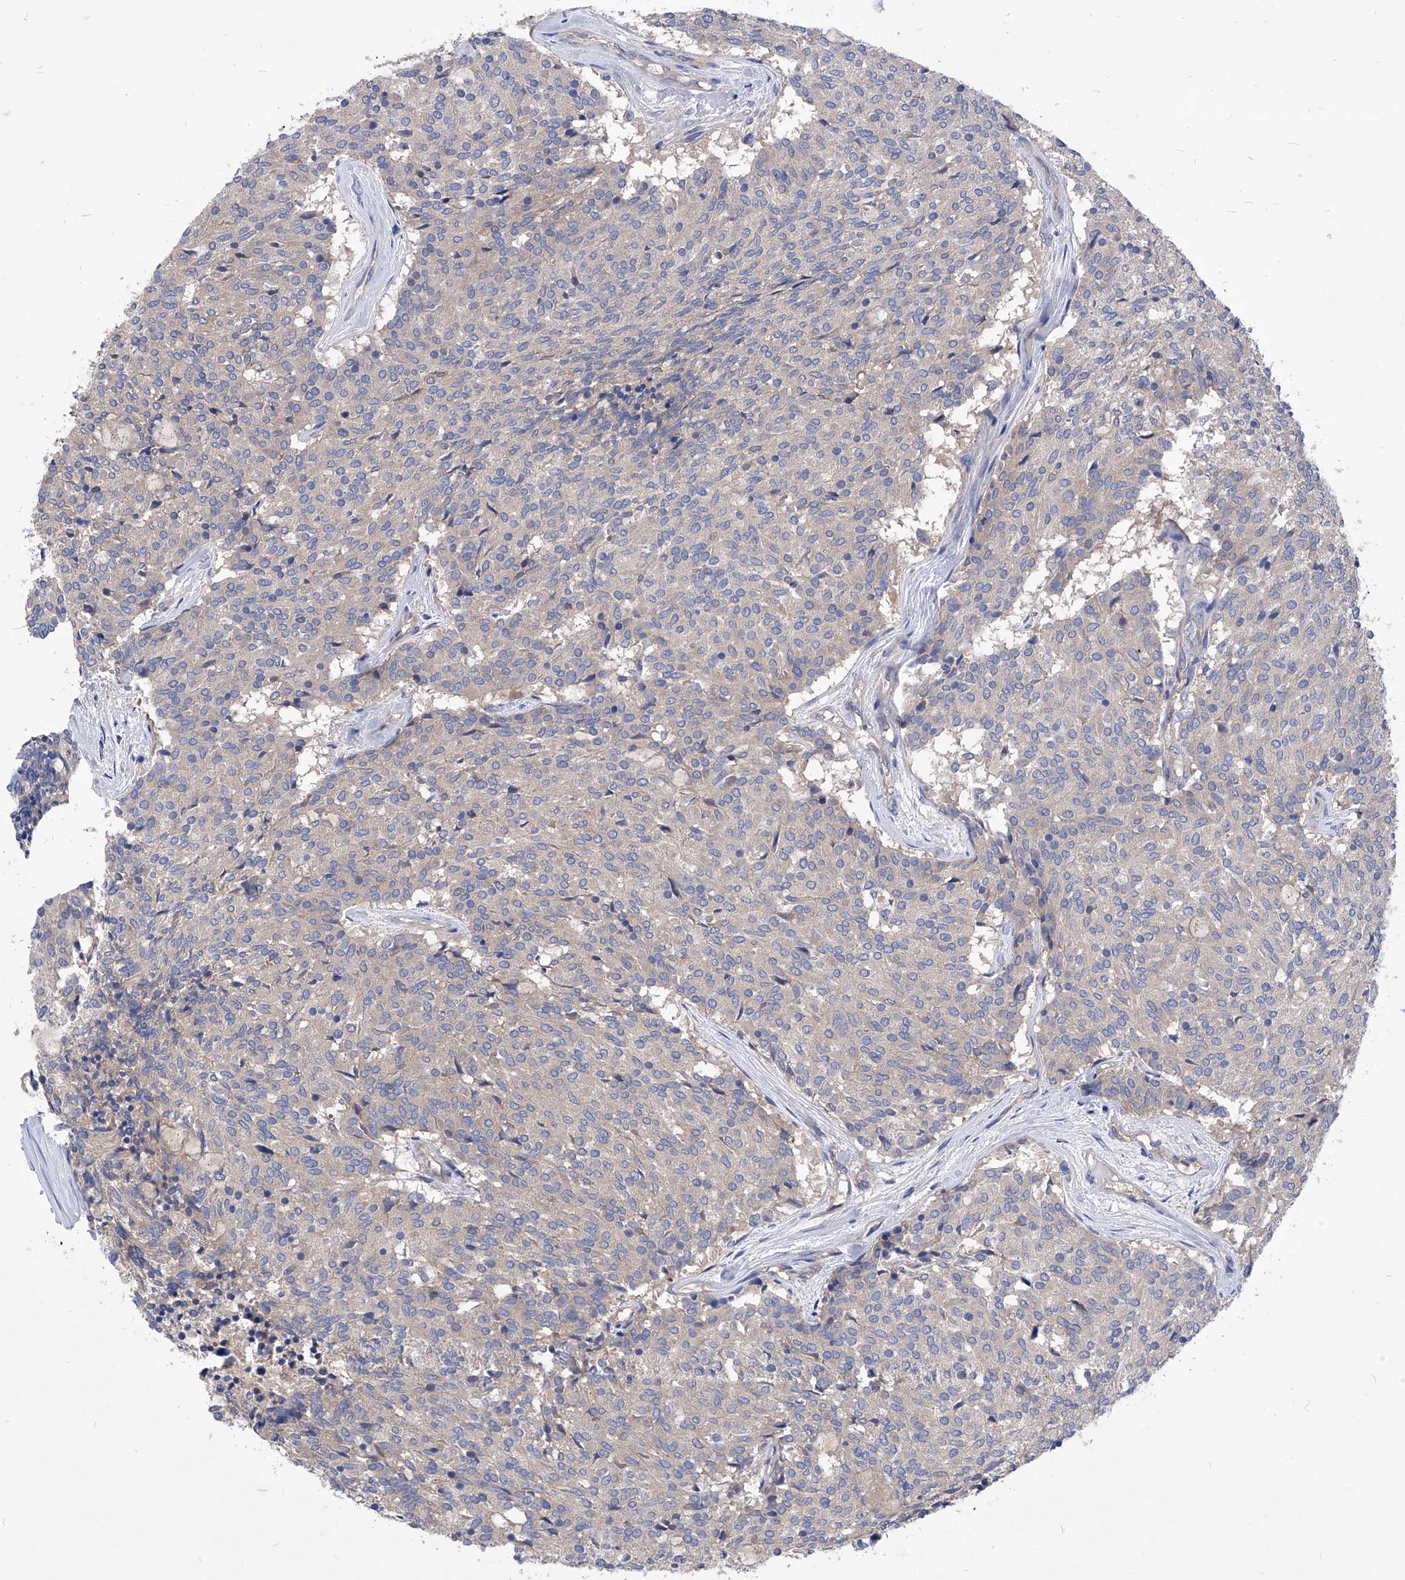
{"staining": {"intensity": "negative", "quantity": "none", "location": "none"}, "tissue": "carcinoid", "cell_type": "Tumor cells", "image_type": "cancer", "snomed": [{"axis": "morphology", "description": "Carcinoid, malignant, NOS"}, {"axis": "topography", "description": "Pancreas"}], "caption": "This is an immunohistochemistry (IHC) histopathology image of carcinoid (malignant). There is no expression in tumor cells.", "gene": "XPNPEP1", "patient": {"sex": "female", "age": 54}}